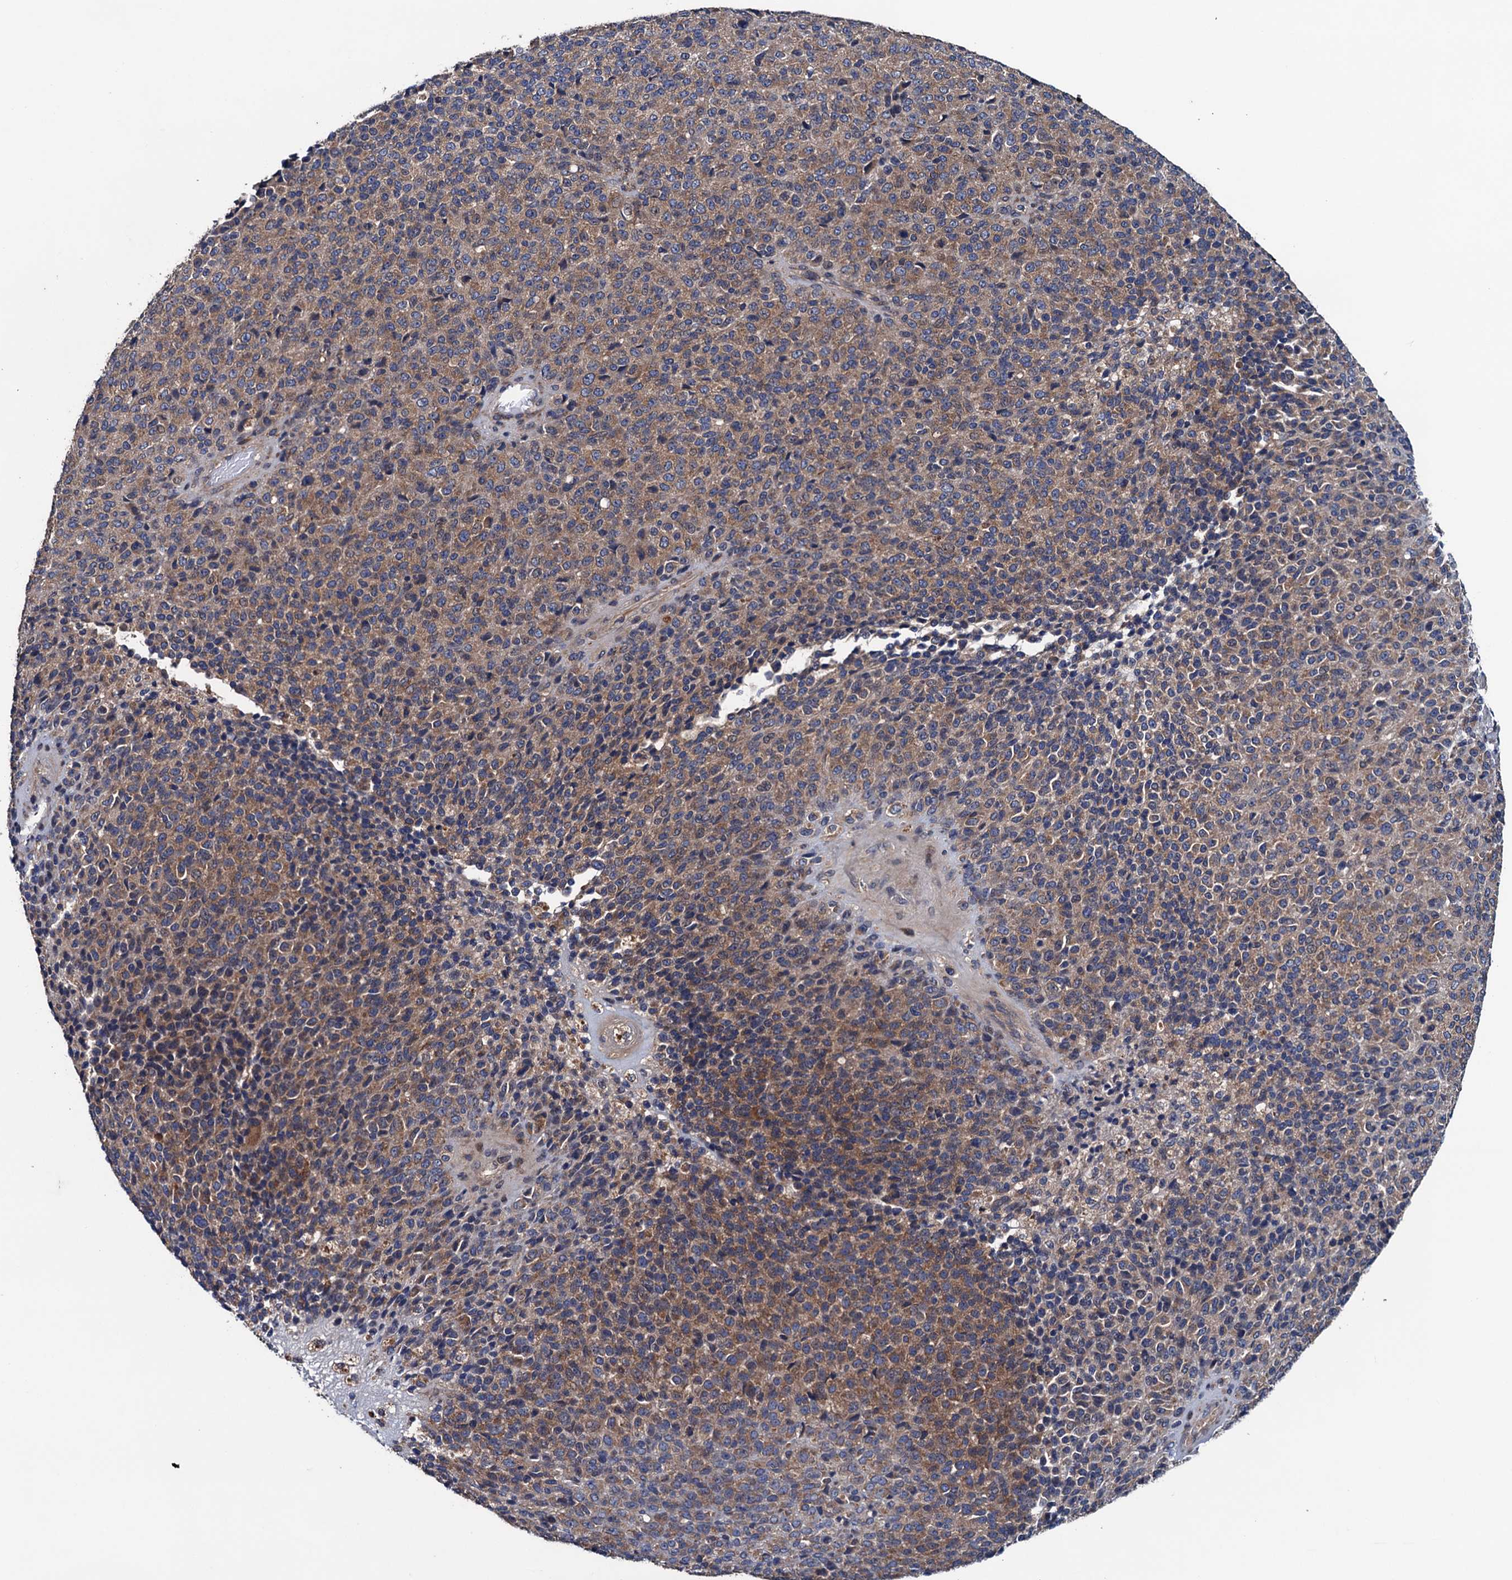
{"staining": {"intensity": "moderate", "quantity": ">75%", "location": "cytoplasmic/membranous"}, "tissue": "melanoma", "cell_type": "Tumor cells", "image_type": "cancer", "snomed": [{"axis": "morphology", "description": "Malignant melanoma, Metastatic site"}, {"axis": "topography", "description": "Brain"}], "caption": "Malignant melanoma (metastatic site) was stained to show a protein in brown. There is medium levels of moderate cytoplasmic/membranous expression in about >75% of tumor cells.", "gene": "BLTP3B", "patient": {"sex": "female", "age": 56}}